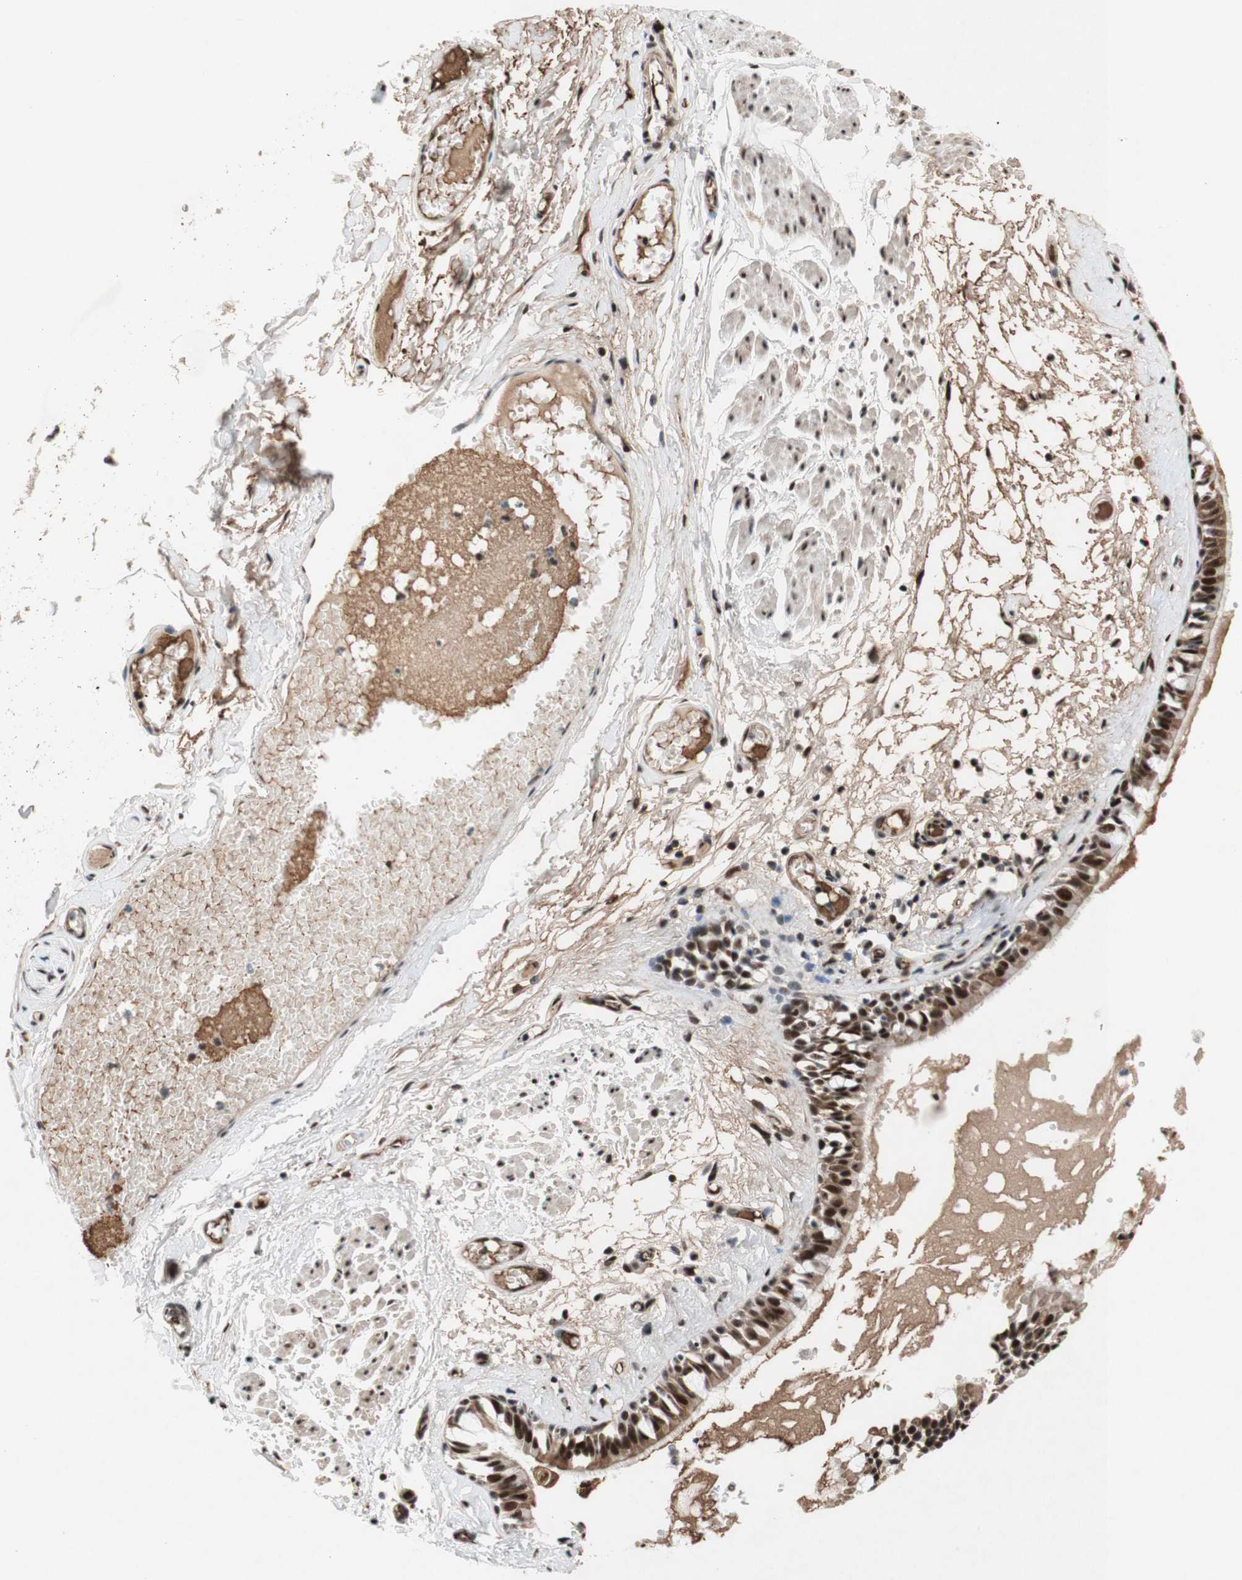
{"staining": {"intensity": "strong", "quantity": ">75%", "location": "cytoplasmic/membranous,nuclear"}, "tissue": "bronchus", "cell_type": "Respiratory epithelial cells", "image_type": "normal", "snomed": [{"axis": "morphology", "description": "Normal tissue, NOS"}, {"axis": "morphology", "description": "Inflammation, NOS"}, {"axis": "topography", "description": "Cartilage tissue"}, {"axis": "topography", "description": "Lung"}], "caption": "High-magnification brightfield microscopy of normal bronchus stained with DAB (3,3'-diaminobenzidine) (brown) and counterstained with hematoxylin (blue). respiratory epithelial cells exhibit strong cytoplasmic/membranous,nuclear staining is identified in about>75% of cells.", "gene": "TLE1", "patient": {"sex": "male", "age": 71}}